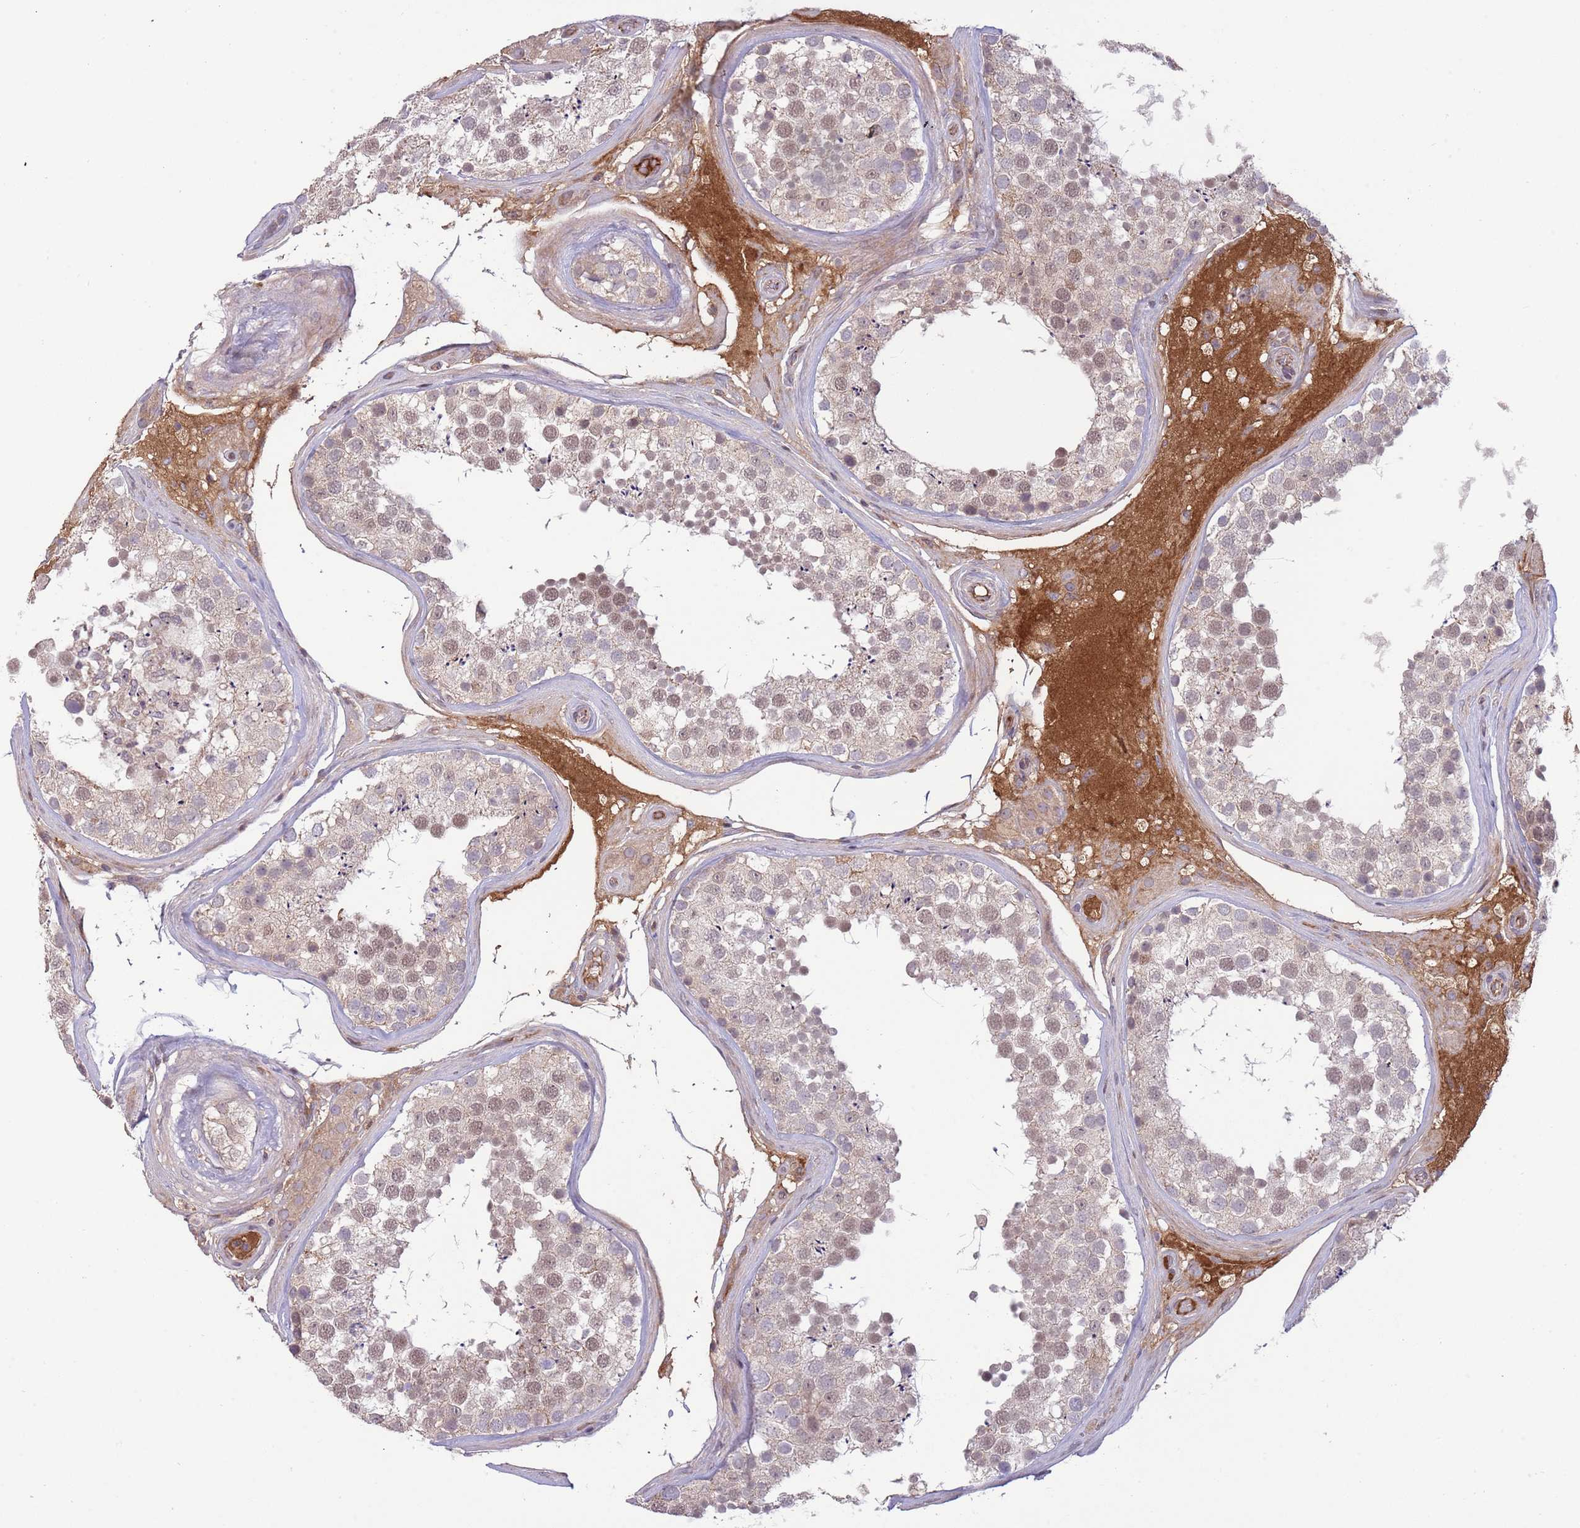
{"staining": {"intensity": "moderate", "quantity": "25%-75%", "location": "nuclear"}, "tissue": "testis", "cell_type": "Cells in seminiferous ducts", "image_type": "normal", "snomed": [{"axis": "morphology", "description": "Normal tissue, NOS"}, {"axis": "topography", "description": "Testis"}], "caption": "A medium amount of moderate nuclear staining is seen in approximately 25%-75% of cells in seminiferous ducts in benign testis. Using DAB (brown) and hematoxylin (blue) stains, captured at high magnification using brightfield microscopy.", "gene": "DPP10", "patient": {"sex": "male", "age": 46}}